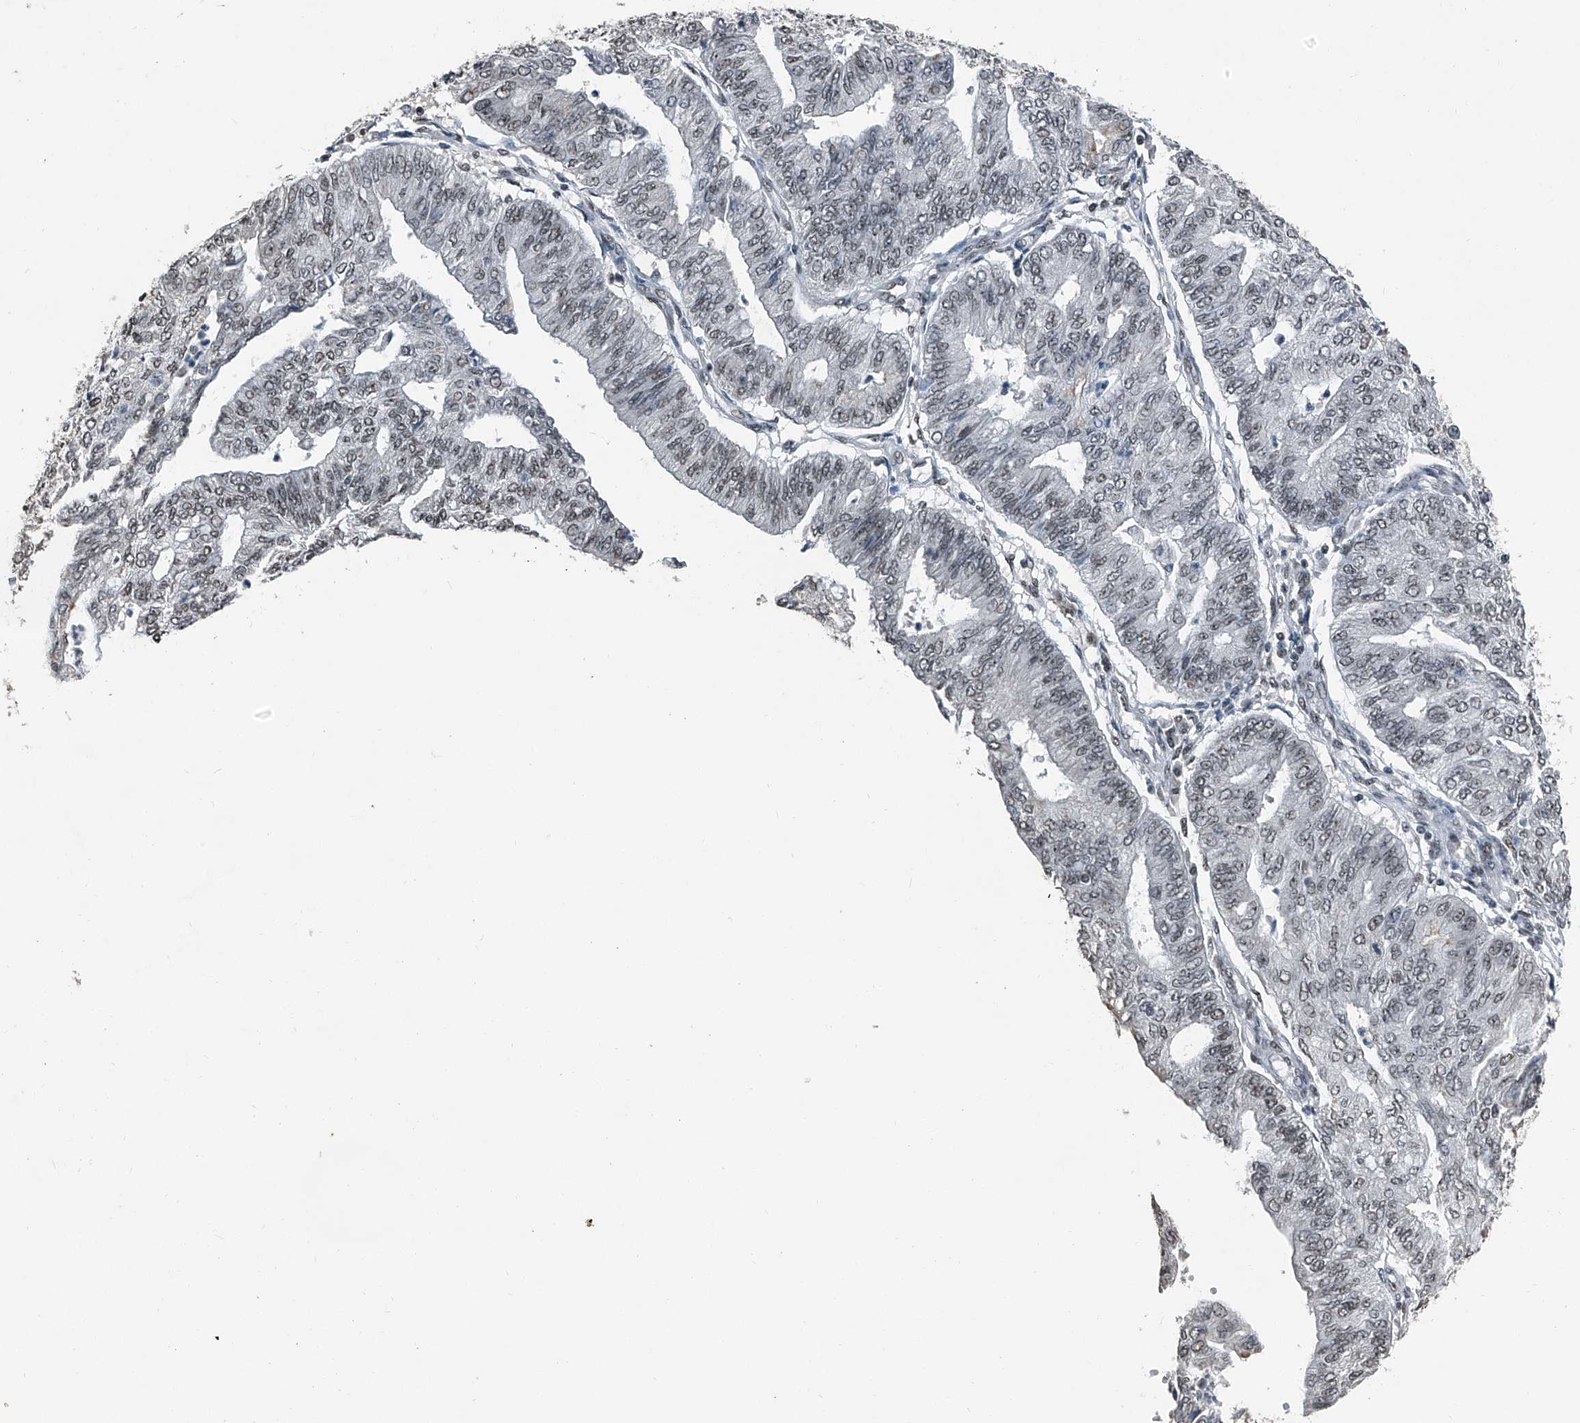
{"staining": {"intensity": "weak", "quantity": "25%-75%", "location": "nuclear"}, "tissue": "endometrial cancer", "cell_type": "Tumor cells", "image_type": "cancer", "snomed": [{"axis": "morphology", "description": "Adenocarcinoma, NOS"}, {"axis": "topography", "description": "Endometrium"}], "caption": "A low amount of weak nuclear expression is seen in about 25%-75% of tumor cells in endometrial adenocarcinoma tissue.", "gene": "TCOF1", "patient": {"sex": "female", "age": 59}}